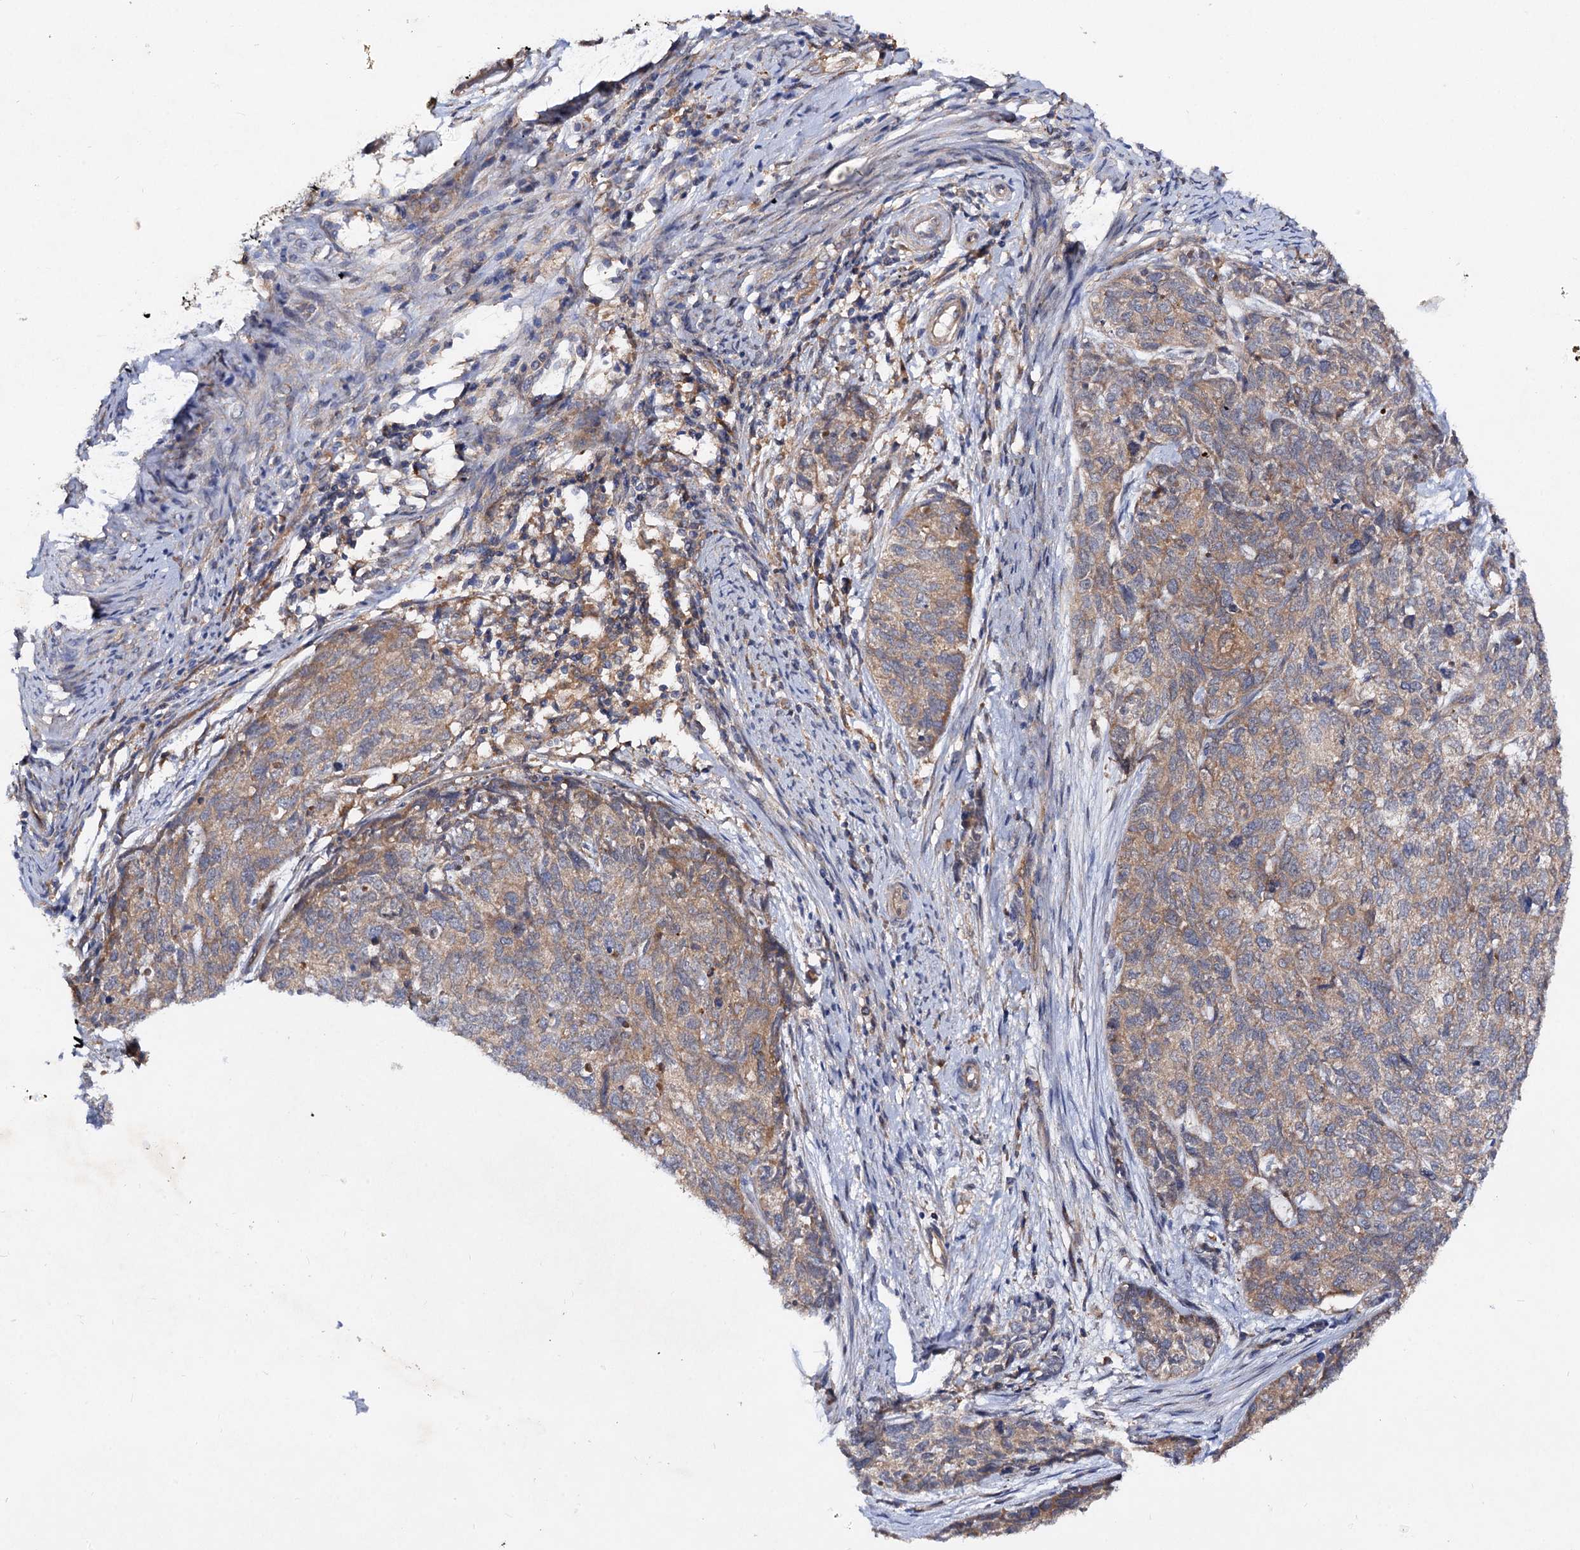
{"staining": {"intensity": "weak", "quantity": ">75%", "location": "cytoplasmic/membranous"}, "tissue": "cervical cancer", "cell_type": "Tumor cells", "image_type": "cancer", "snomed": [{"axis": "morphology", "description": "Squamous cell carcinoma, NOS"}, {"axis": "topography", "description": "Cervix"}], "caption": "The image reveals staining of cervical squamous cell carcinoma, revealing weak cytoplasmic/membranous protein staining (brown color) within tumor cells.", "gene": "VPS29", "patient": {"sex": "female", "age": 63}}